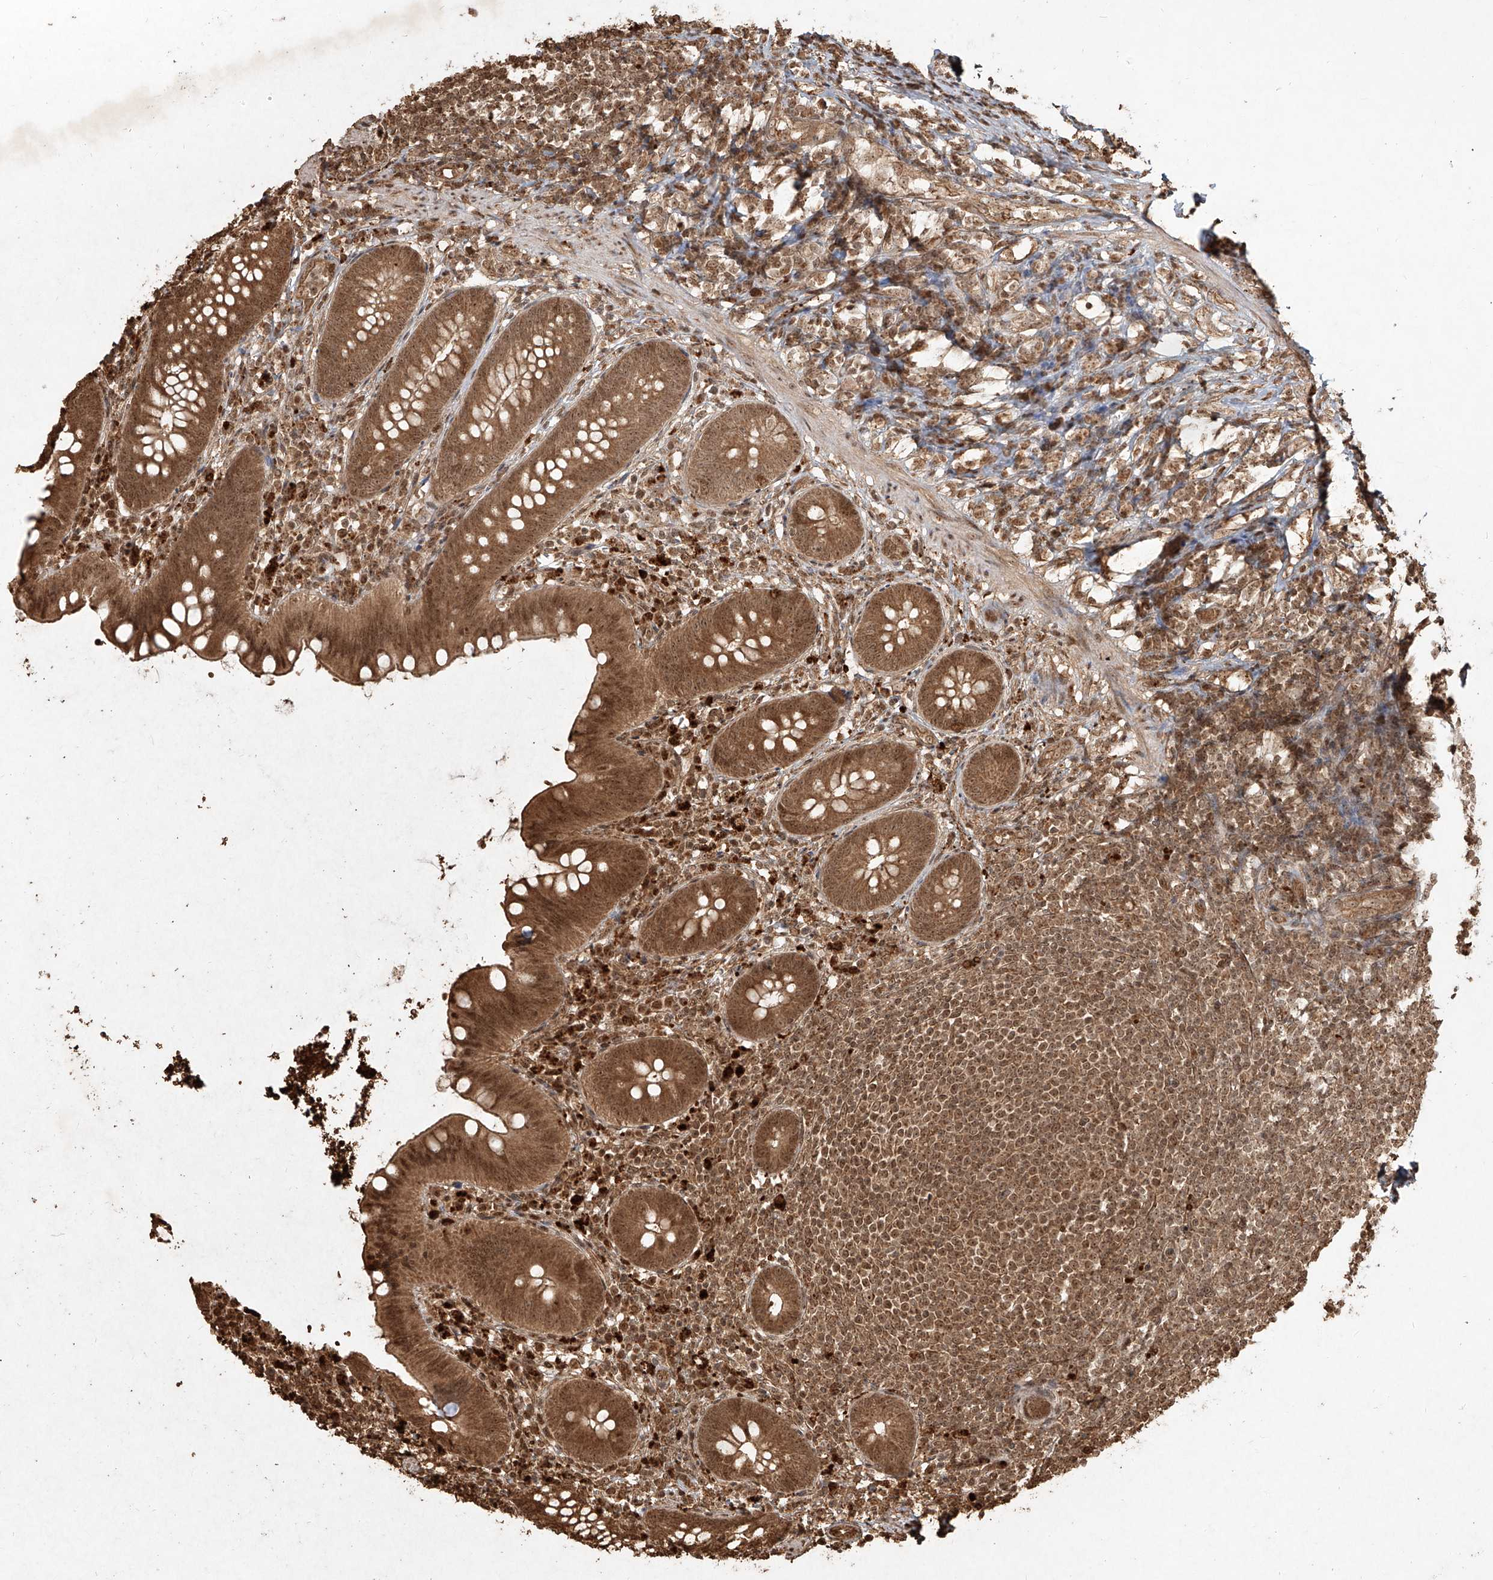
{"staining": {"intensity": "moderate", "quantity": ">75%", "location": "cytoplasmic/membranous,nuclear"}, "tissue": "appendix", "cell_type": "Glandular cells", "image_type": "normal", "snomed": [{"axis": "morphology", "description": "Normal tissue, NOS"}, {"axis": "topography", "description": "Appendix"}], "caption": "This is a photomicrograph of immunohistochemistry staining of unremarkable appendix, which shows moderate staining in the cytoplasmic/membranous,nuclear of glandular cells.", "gene": "UBE2K", "patient": {"sex": "female", "age": 62}}